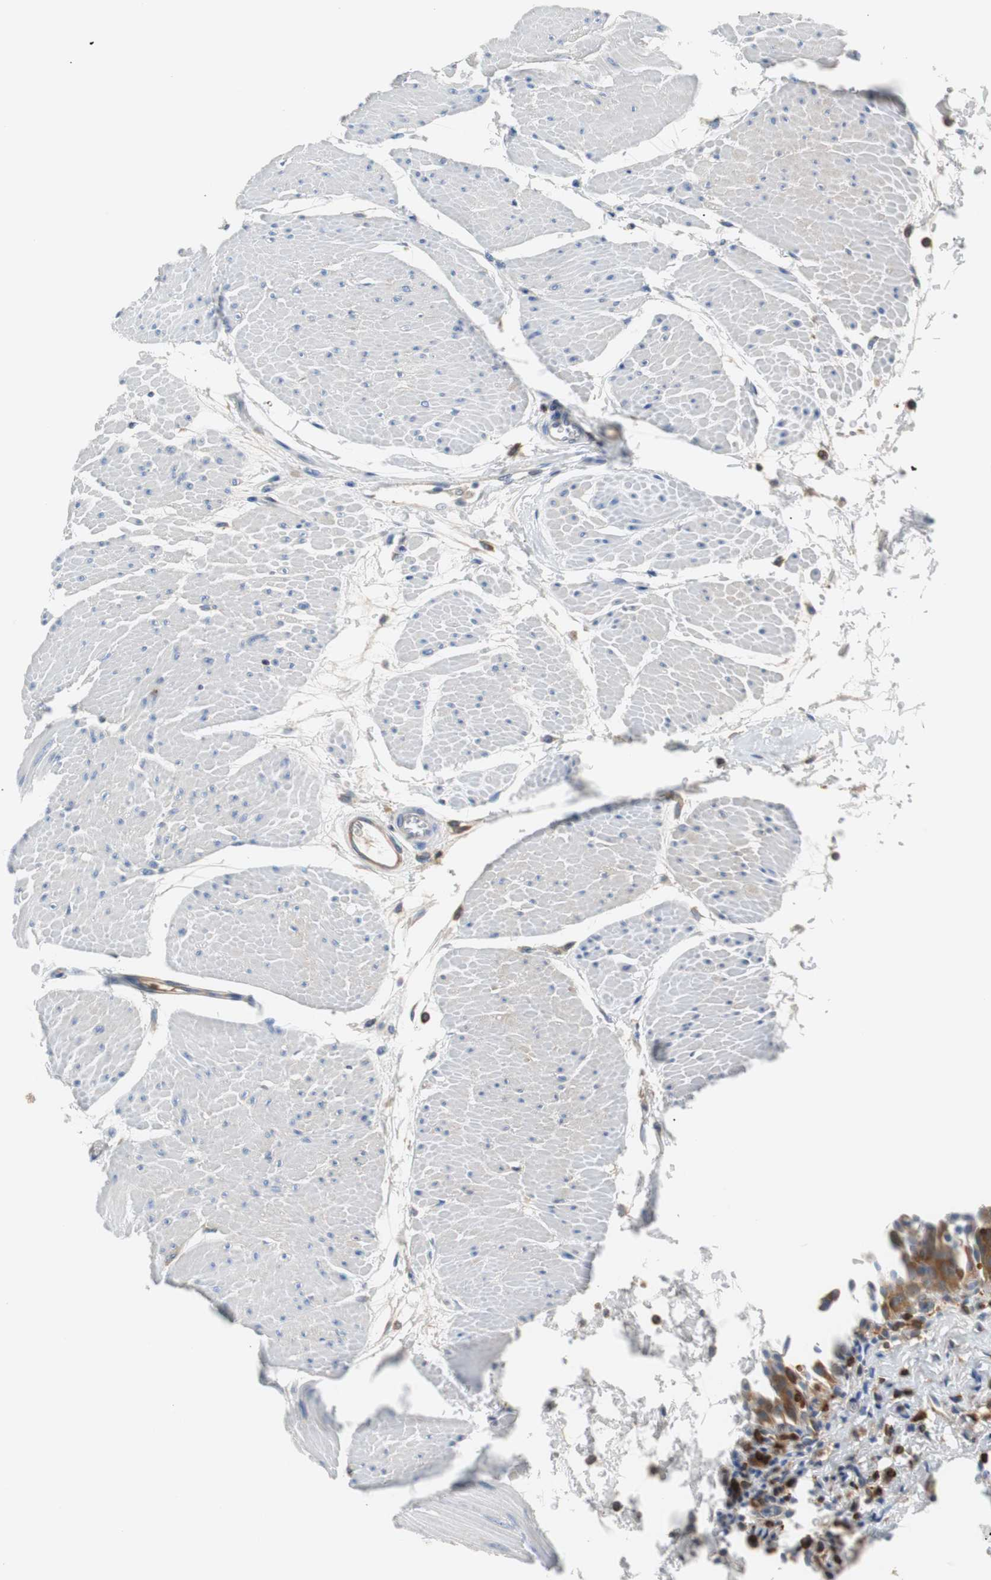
{"staining": {"intensity": "strong", "quantity": ">75%", "location": "cytoplasmic/membranous"}, "tissue": "urinary bladder", "cell_type": "Urothelial cells", "image_type": "normal", "snomed": [{"axis": "morphology", "description": "Normal tissue, NOS"}, {"axis": "topography", "description": "Urinary bladder"}], "caption": "Immunohistochemistry (IHC) of benign human urinary bladder exhibits high levels of strong cytoplasmic/membranous positivity in about >75% of urothelial cells.", "gene": "TSC22D4", "patient": {"sex": "male", "age": 51}}